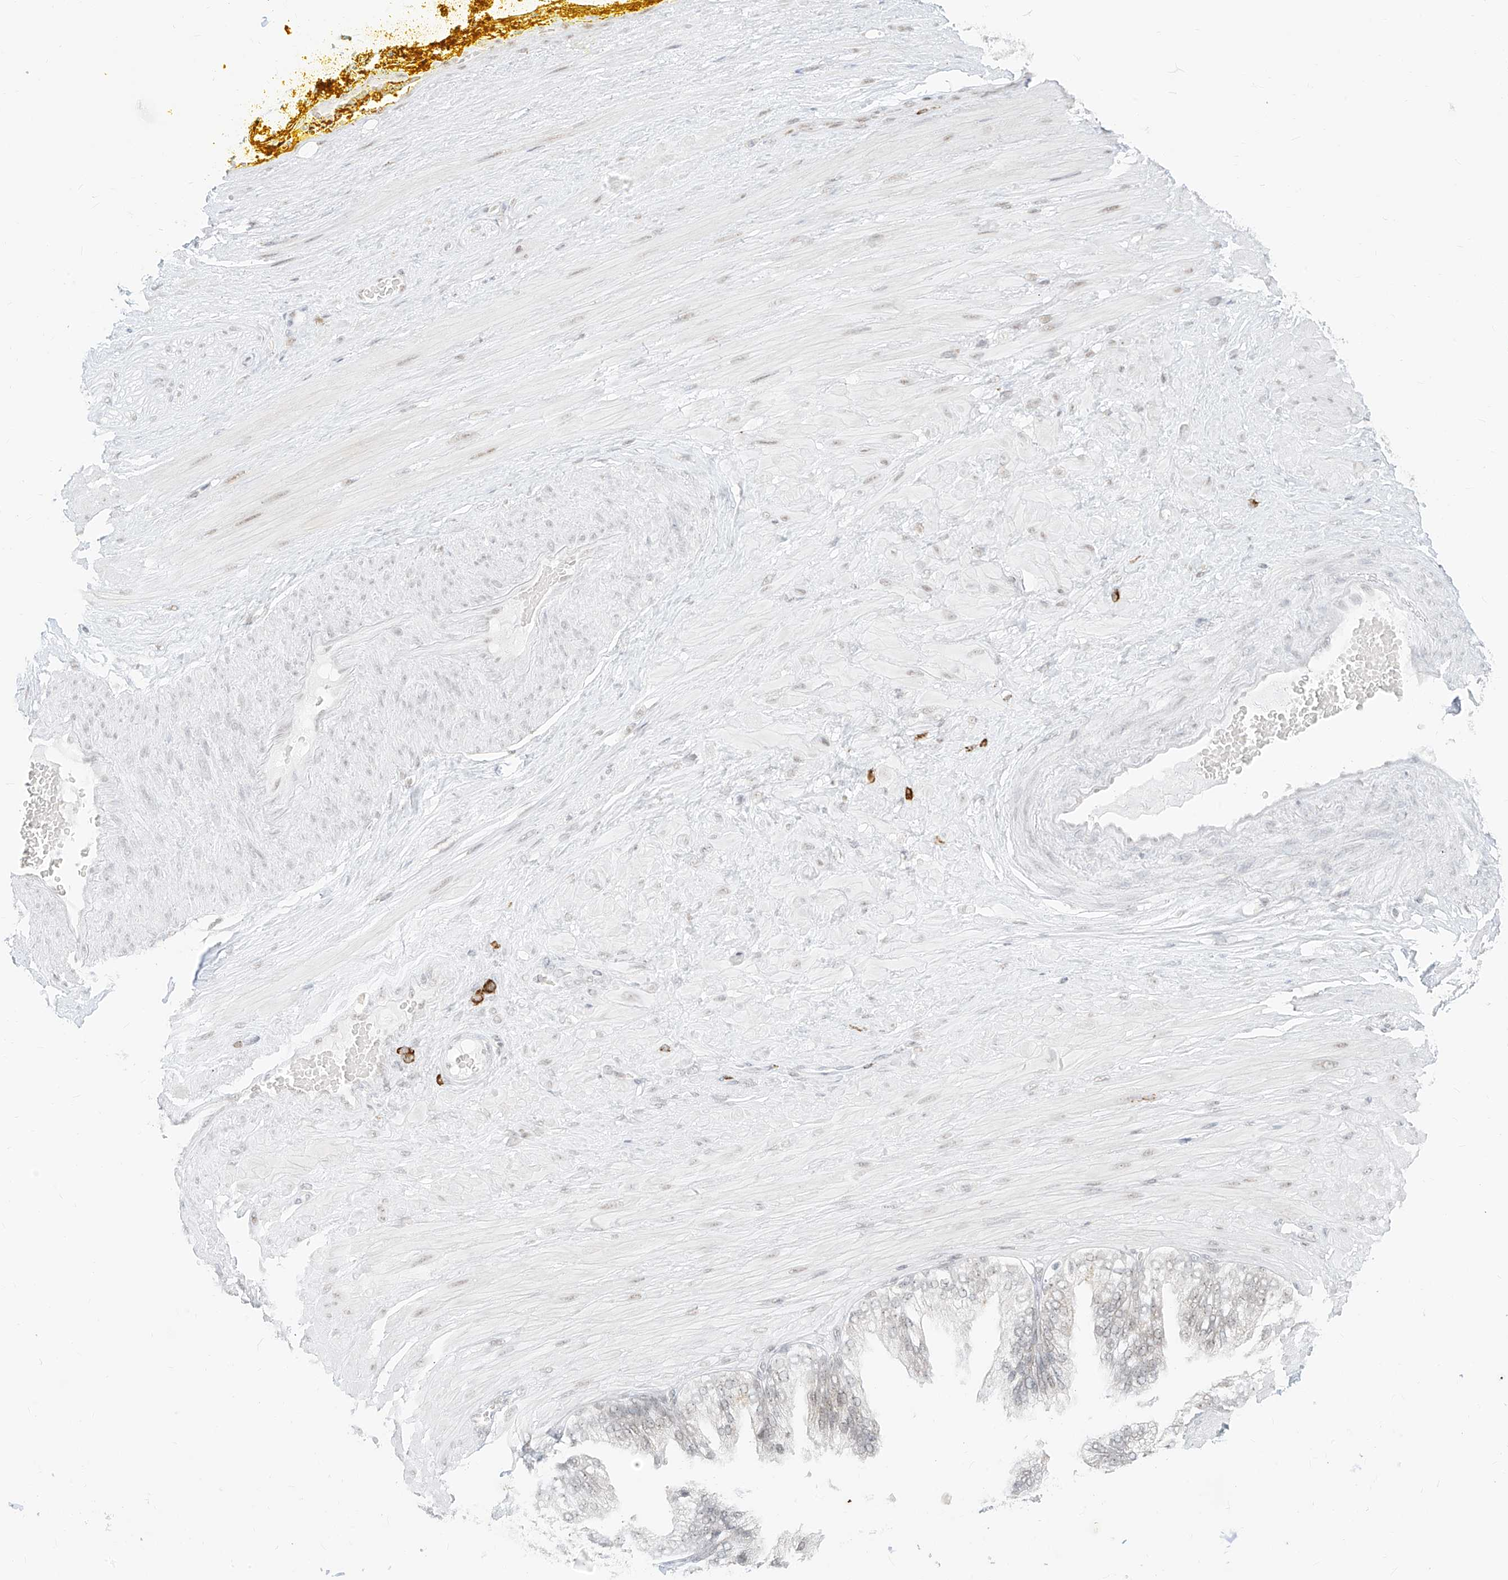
{"staining": {"intensity": "moderate", "quantity": "25%-75%", "location": "nuclear"}, "tissue": "adipose tissue", "cell_type": "Adipocytes", "image_type": "normal", "snomed": [{"axis": "morphology", "description": "Normal tissue, NOS"}, {"axis": "morphology", "description": "Adenocarcinoma, Low grade"}, {"axis": "topography", "description": "Prostate"}, {"axis": "topography", "description": "Peripheral nerve tissue"}], "caption": "Immunohistochemistry micrograph of normal human adipose tissue stained for a protein (brown), which demonstrates medium levels of moderate nuclear staining in about 25%-75% of adipocytes.", "gene": "SUPT5H", "patient": {"sex": "male", "age": 63}}